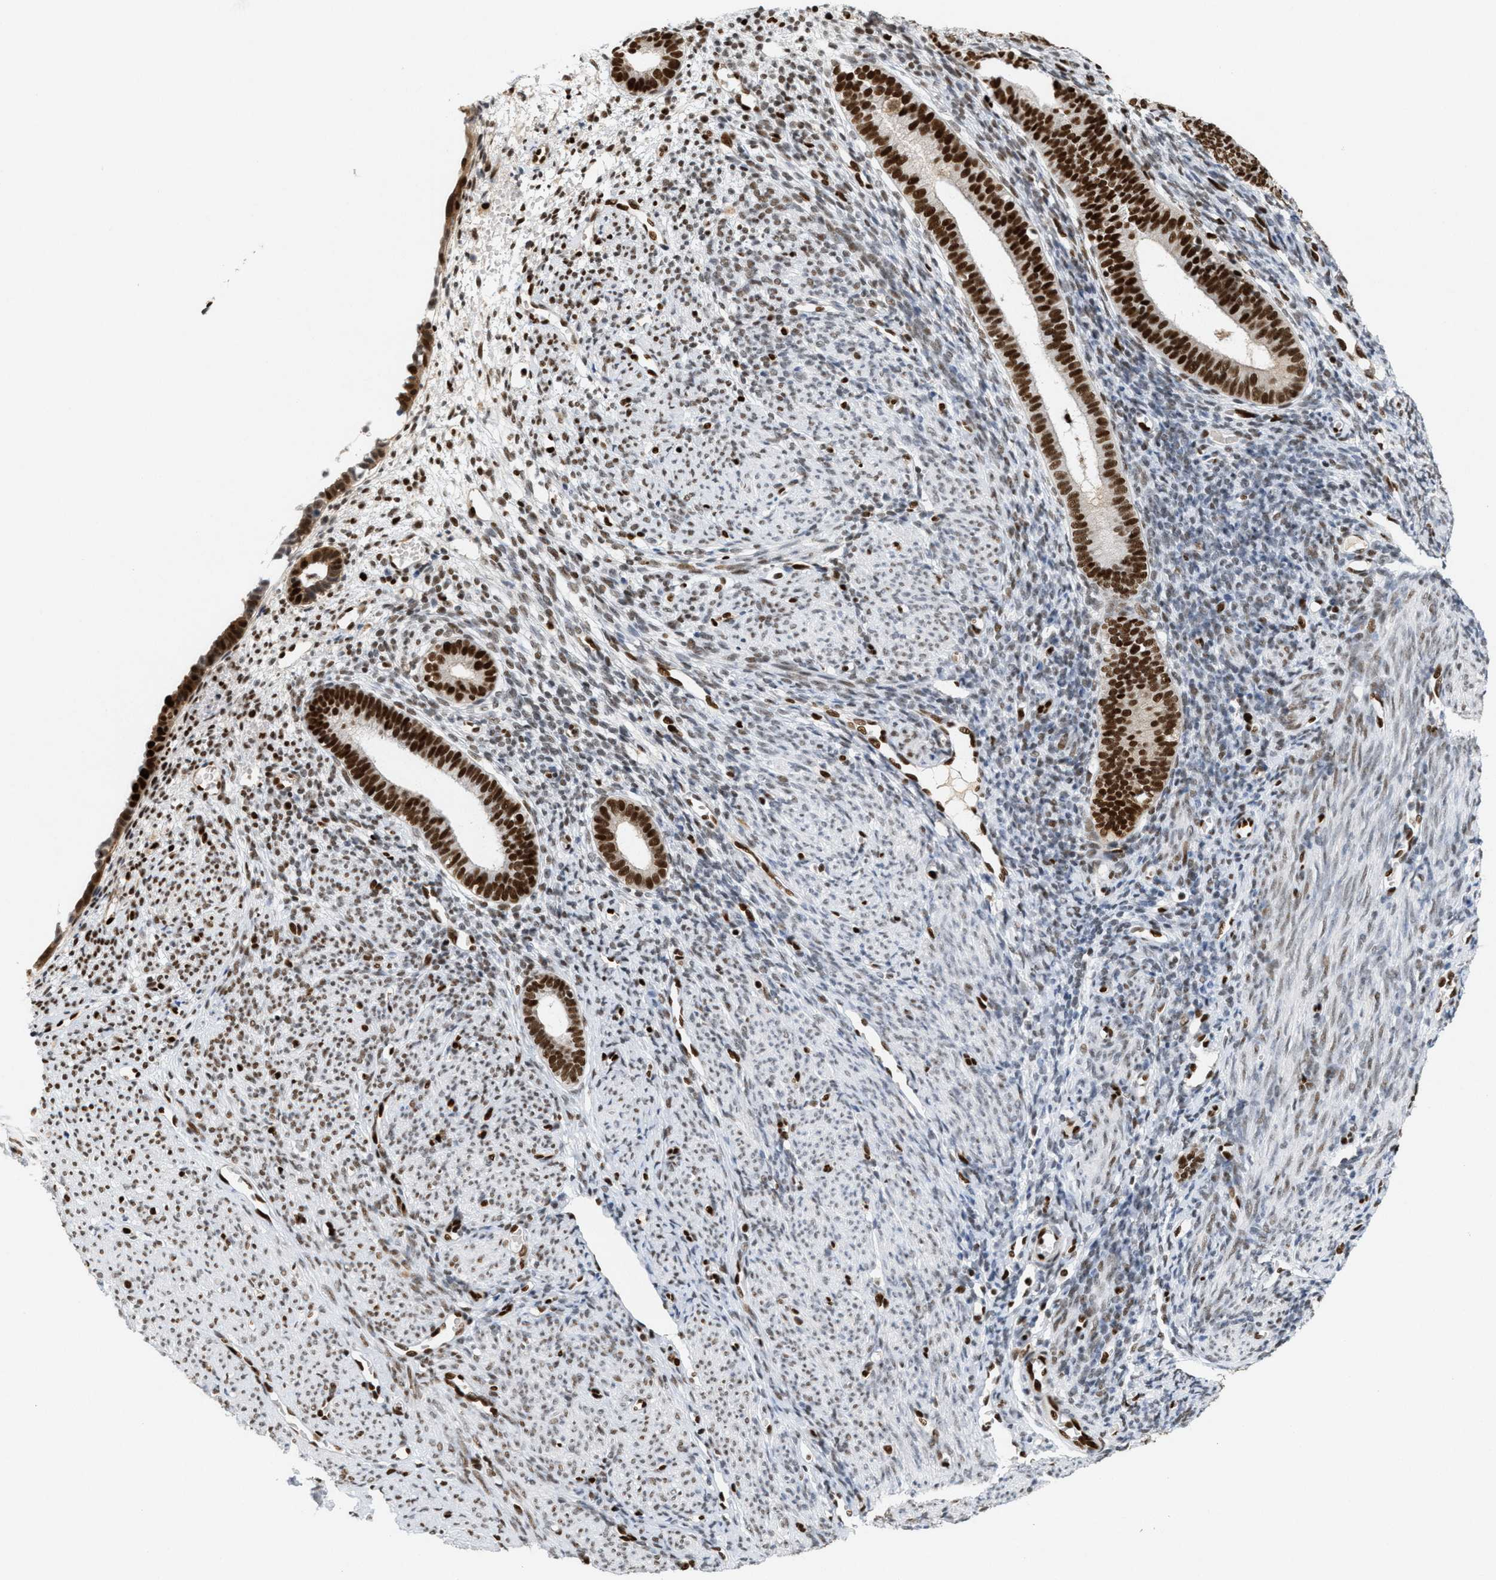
{"staining": {"intensity": "moderate", "quantity": "<25%", "location": "nuclear"}, "tissue": "endometrium", "cell_type": "Cells in endometrial stroma", "image_type": "normal", "snomed": [{"axis": "morphology", "description": "Normal tissue, NOS"}, {"axis": "morphology", "description": "Adenocarcinoma, NOS"}, {"axis": "topography", "description": "Endometrium"}], "caption": "This is a micrograph of IHC staining of benign endometrium, which shows moderate staining in the nuclear of cells in endometrial stroma.", "gene": "C17orf49", "patient": {"sex": "female", "age": 57}}